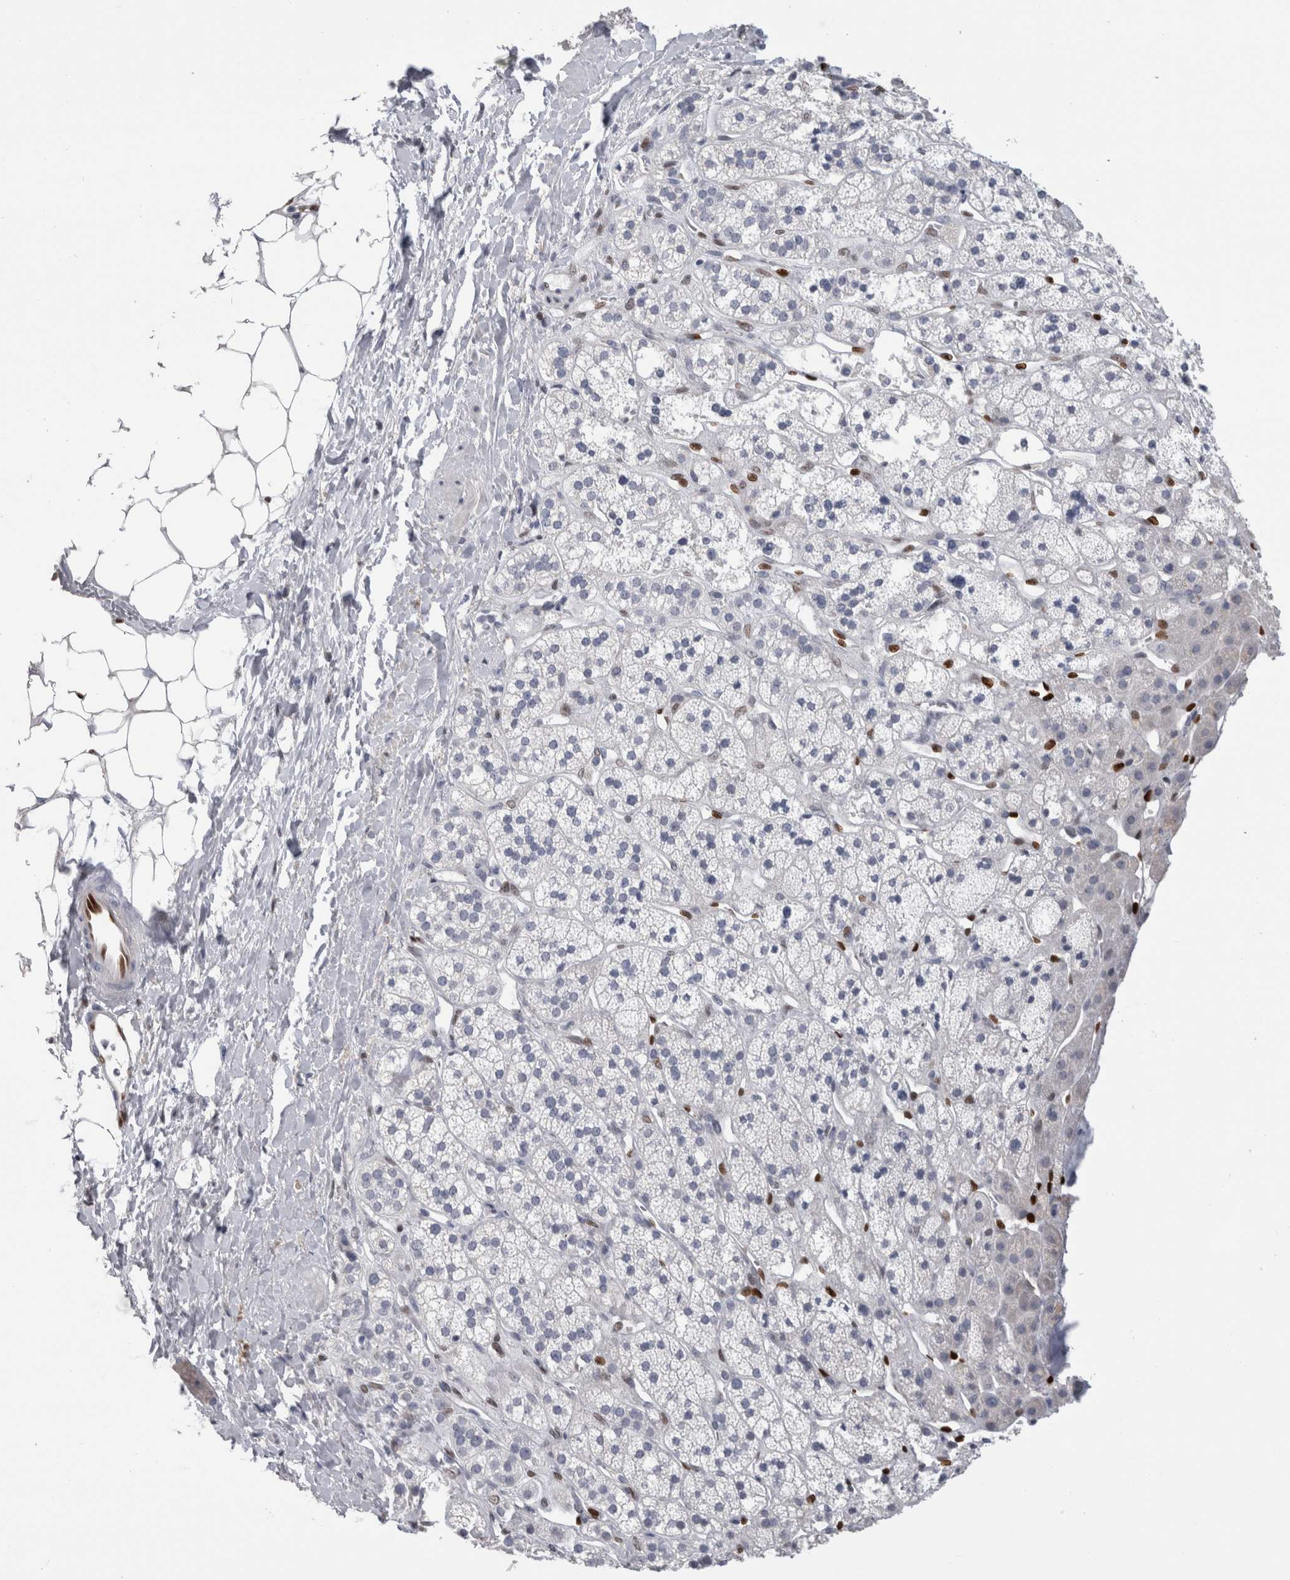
{"staining": {"intensity": "negative", "quantity": "none", "location": "none"}, "tissue": "adrenal gland", "cell_type": "Glandular cells", "image_type": "normal", "snomed": [{"axis": "morphology", "description": "Normal tissue, NOS"}, {"axis": "topography", "description": "Adrenal gland"}], "caption": "The micrograph demonstrates no staining of glandular cells in unremarkable adrenal gland. The staining is performed using DAB (3,3'-diaminobenzidine) brown chromogen with nuclei counter-stained in using hematoxylin.", "gene": "IL33", "patient": {"sex": "male", "age": 56}}